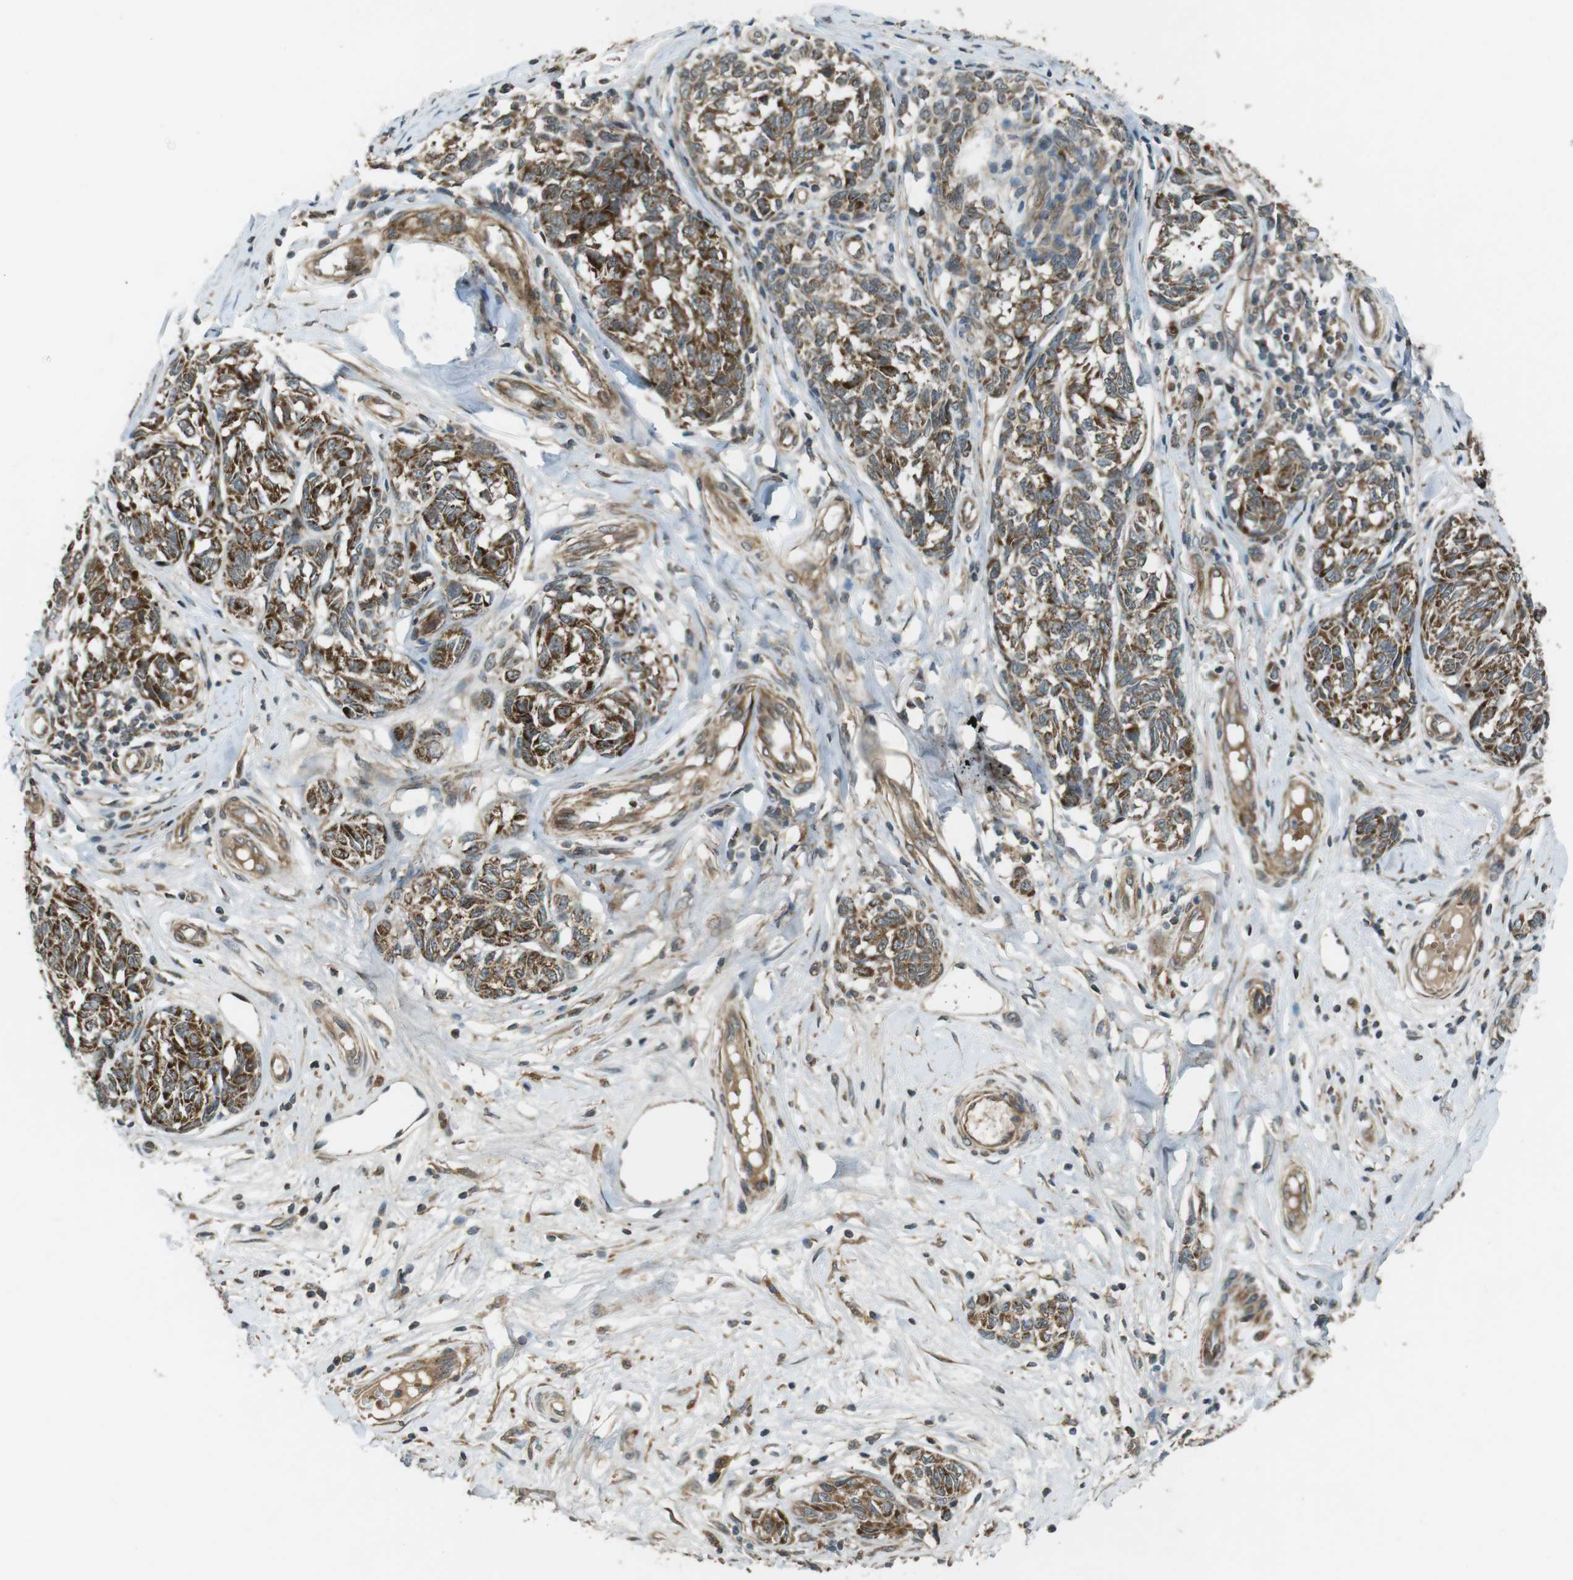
{"staining": {"intensity": "strong", "quantity": ">75%", "location": "cytoplasmic/membranous"}, "tissue": "melanoma", "cell_type": "Tumor cells", "image_type": "cancer", "snomed": [{"axis": "morphology", "description": "Malignant melanoma, NOS"}, {"axis": "topography", "description": "Skin"}], "caption": "Strong cytoplasmic/membranous staining is appreciated in about >75% of tumor cells in malignant melanoma. (Brightfield microscopy of DAB IHC at high magnification).", "gene": "IFFO2", "patient": {"sex": "female", "age": 64}}